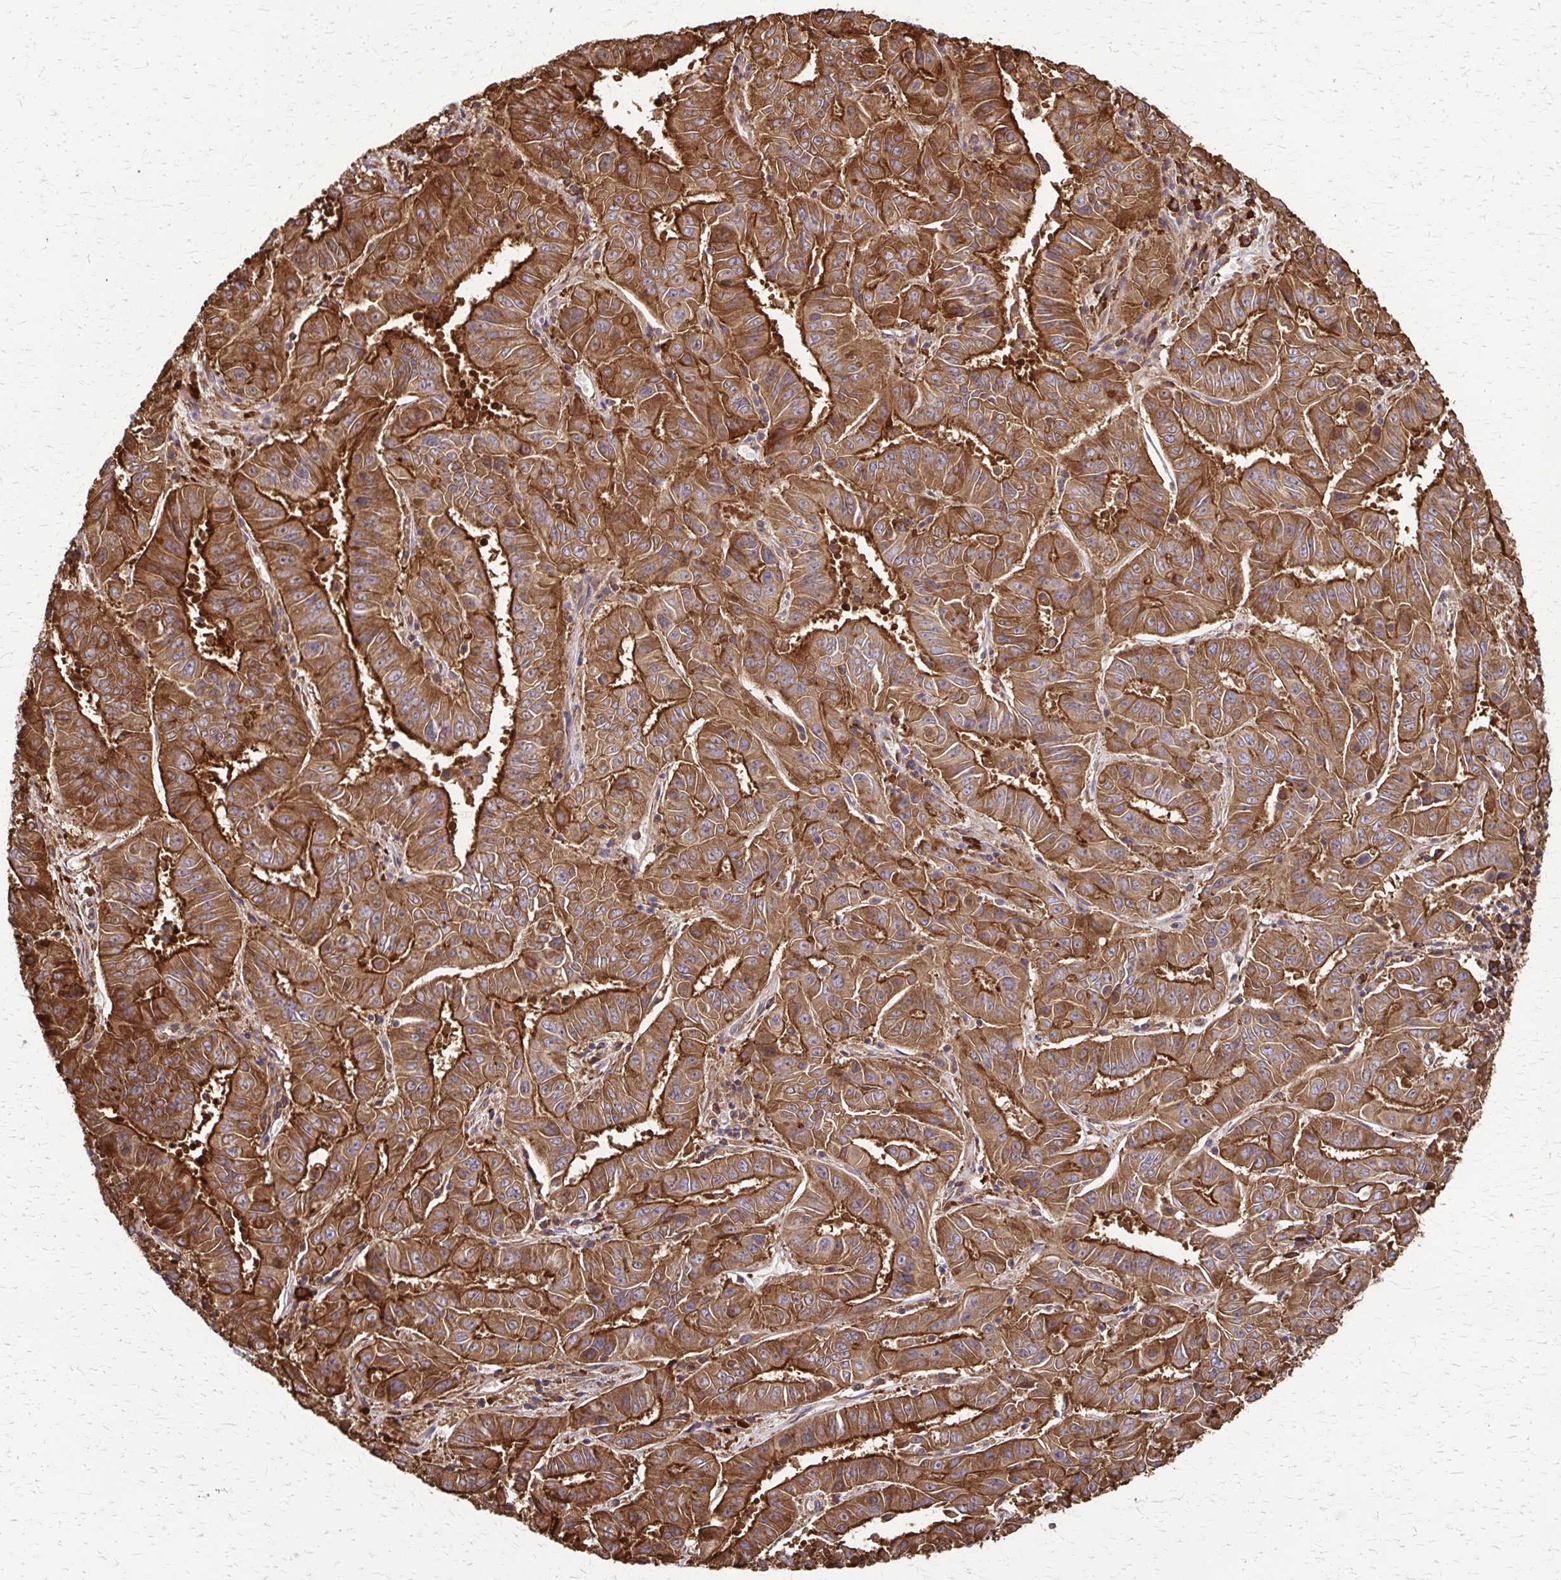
{"staining": {"intensity": "strong", "quantity": ">75%", "location": "cytoplasmic/membranous"}, "tissue": "pancreatic cancer", "cell_type": "Tumor cells", "image_type": "cancer", "snomed": [{"axis": "morphology", "description": "Adenocarcinoma, NOS"}, {"axis": "topography", "description": "Pancreas"}], "caption": "Adenocarcinoma (pancreatic) stained with a protein marker displays strong staining in tumor cells.", "gene": "EEF2", "patient": {"sex": "male", "age": 63}}